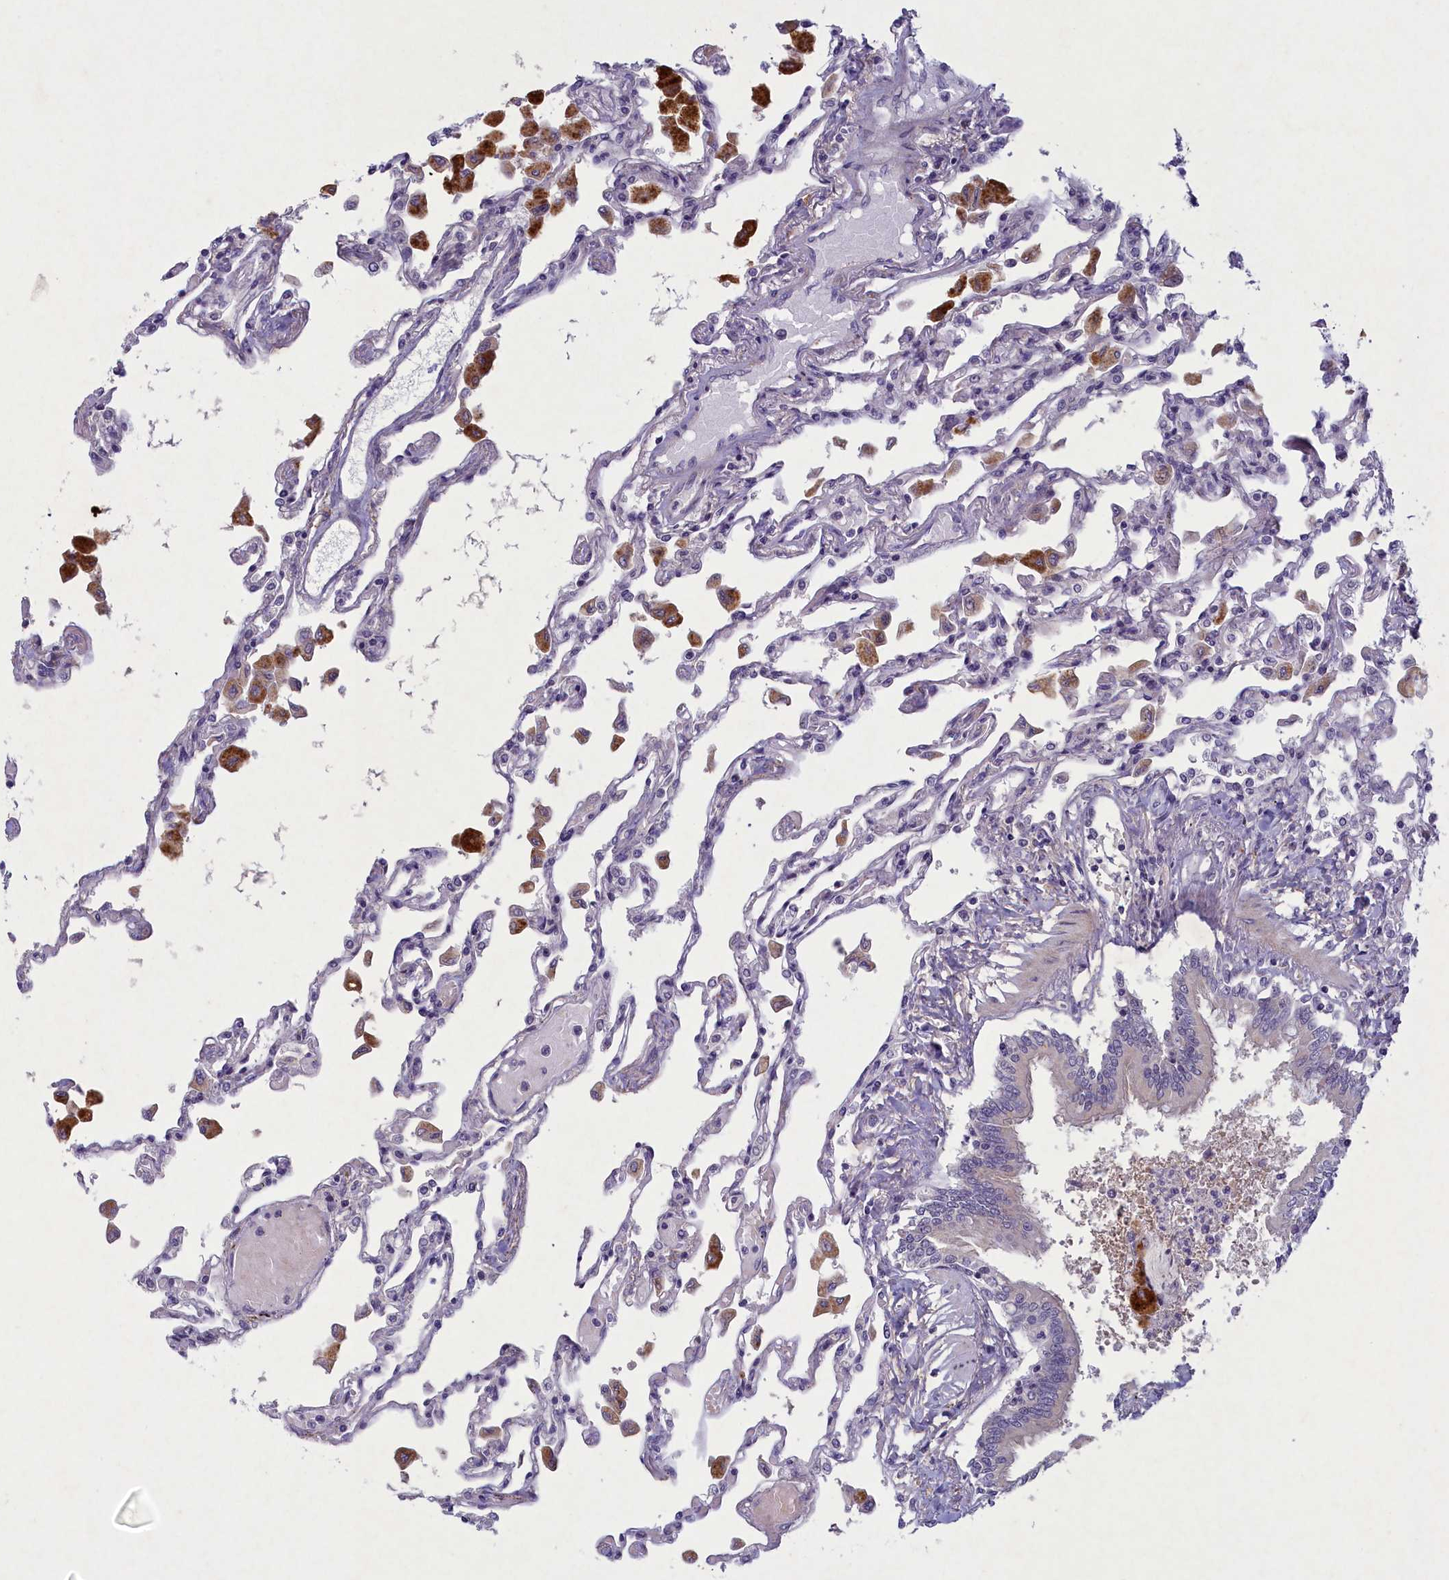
{"staining": {"intensity": "negative", "quantity": "none", "location": "none"}, "tissue": "lung", "cell_type": "Alveolar cells", "image_type": "normal", "snomed": [{"axis": "morphology", "description": "Normal tissue, NOS"}, {"axis": "topography", "description": "Bronchus"}, {"axis": "topography", "description": "Lung"}], "caption": "Alveolar cells are negative for protein expression in normal human lung. (DAB immunohistochemistry (IHC), high magnification).", "gene": "PLEKHG6", "patient": {"sex": "female", "age": 49}}